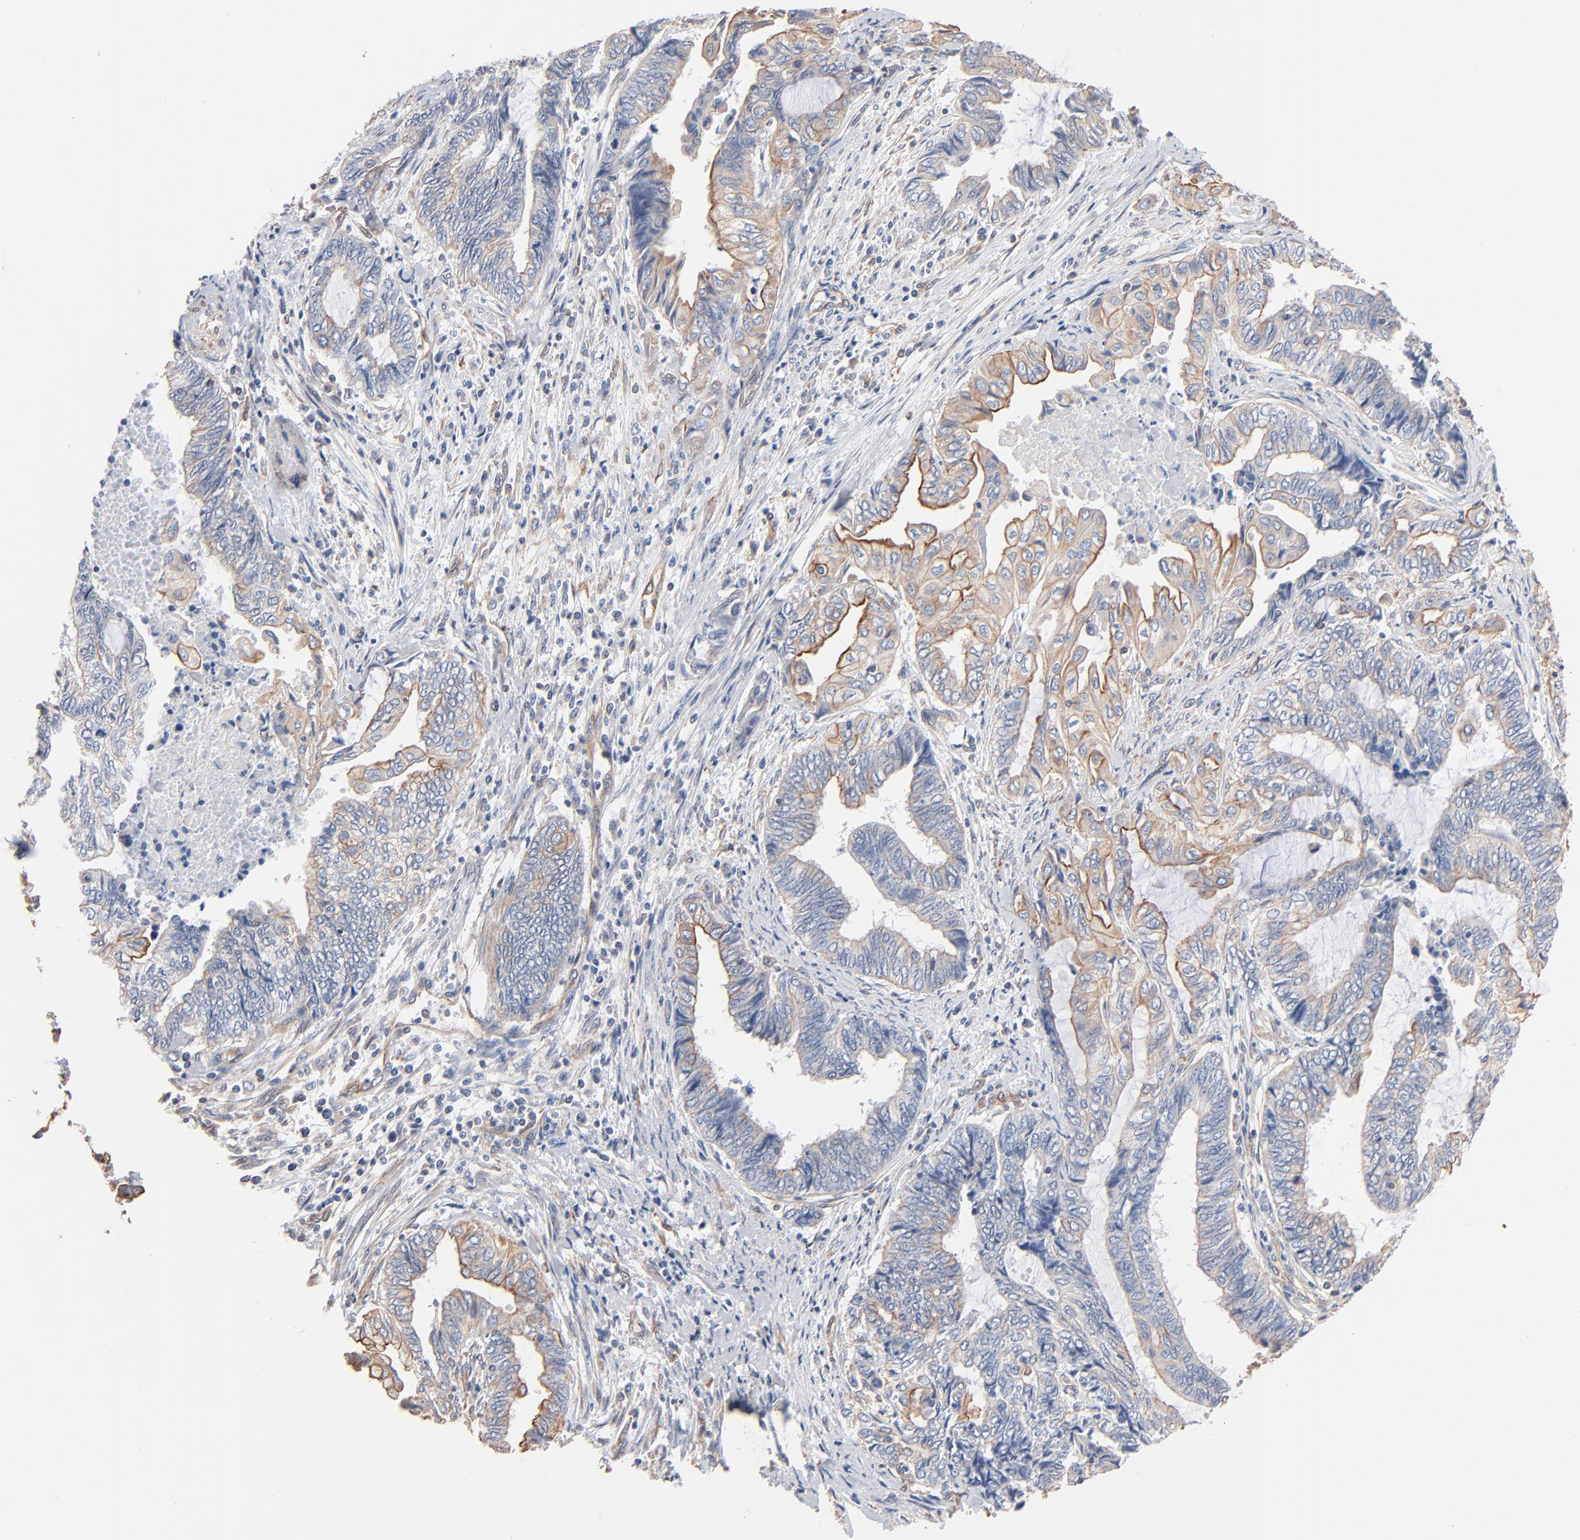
{"staining": {"intensity": "weak", "quantity": "25%-75%", "location": "cytoplasmic/membranous"}, "tissue": "endometrial cancer", "cell_type": "Tumor cells", "image_type": "cancer", "snomed": [{"axis": "morphology", "description": "Adenocarcinoma, NOS"}, {"axis": "topography", "description": "Uterus"}, {"axis": "topography", "description": "Endometrium"}], "caption": "DAB immunohistochemical staining of human endometrial adenocarcinoma shows weak cytoplasmic/membranous protein positivity in about 25%-75% of tumor cells.", "gene": "ABCD4", "patient": {"sex": "female", "age": 70}}